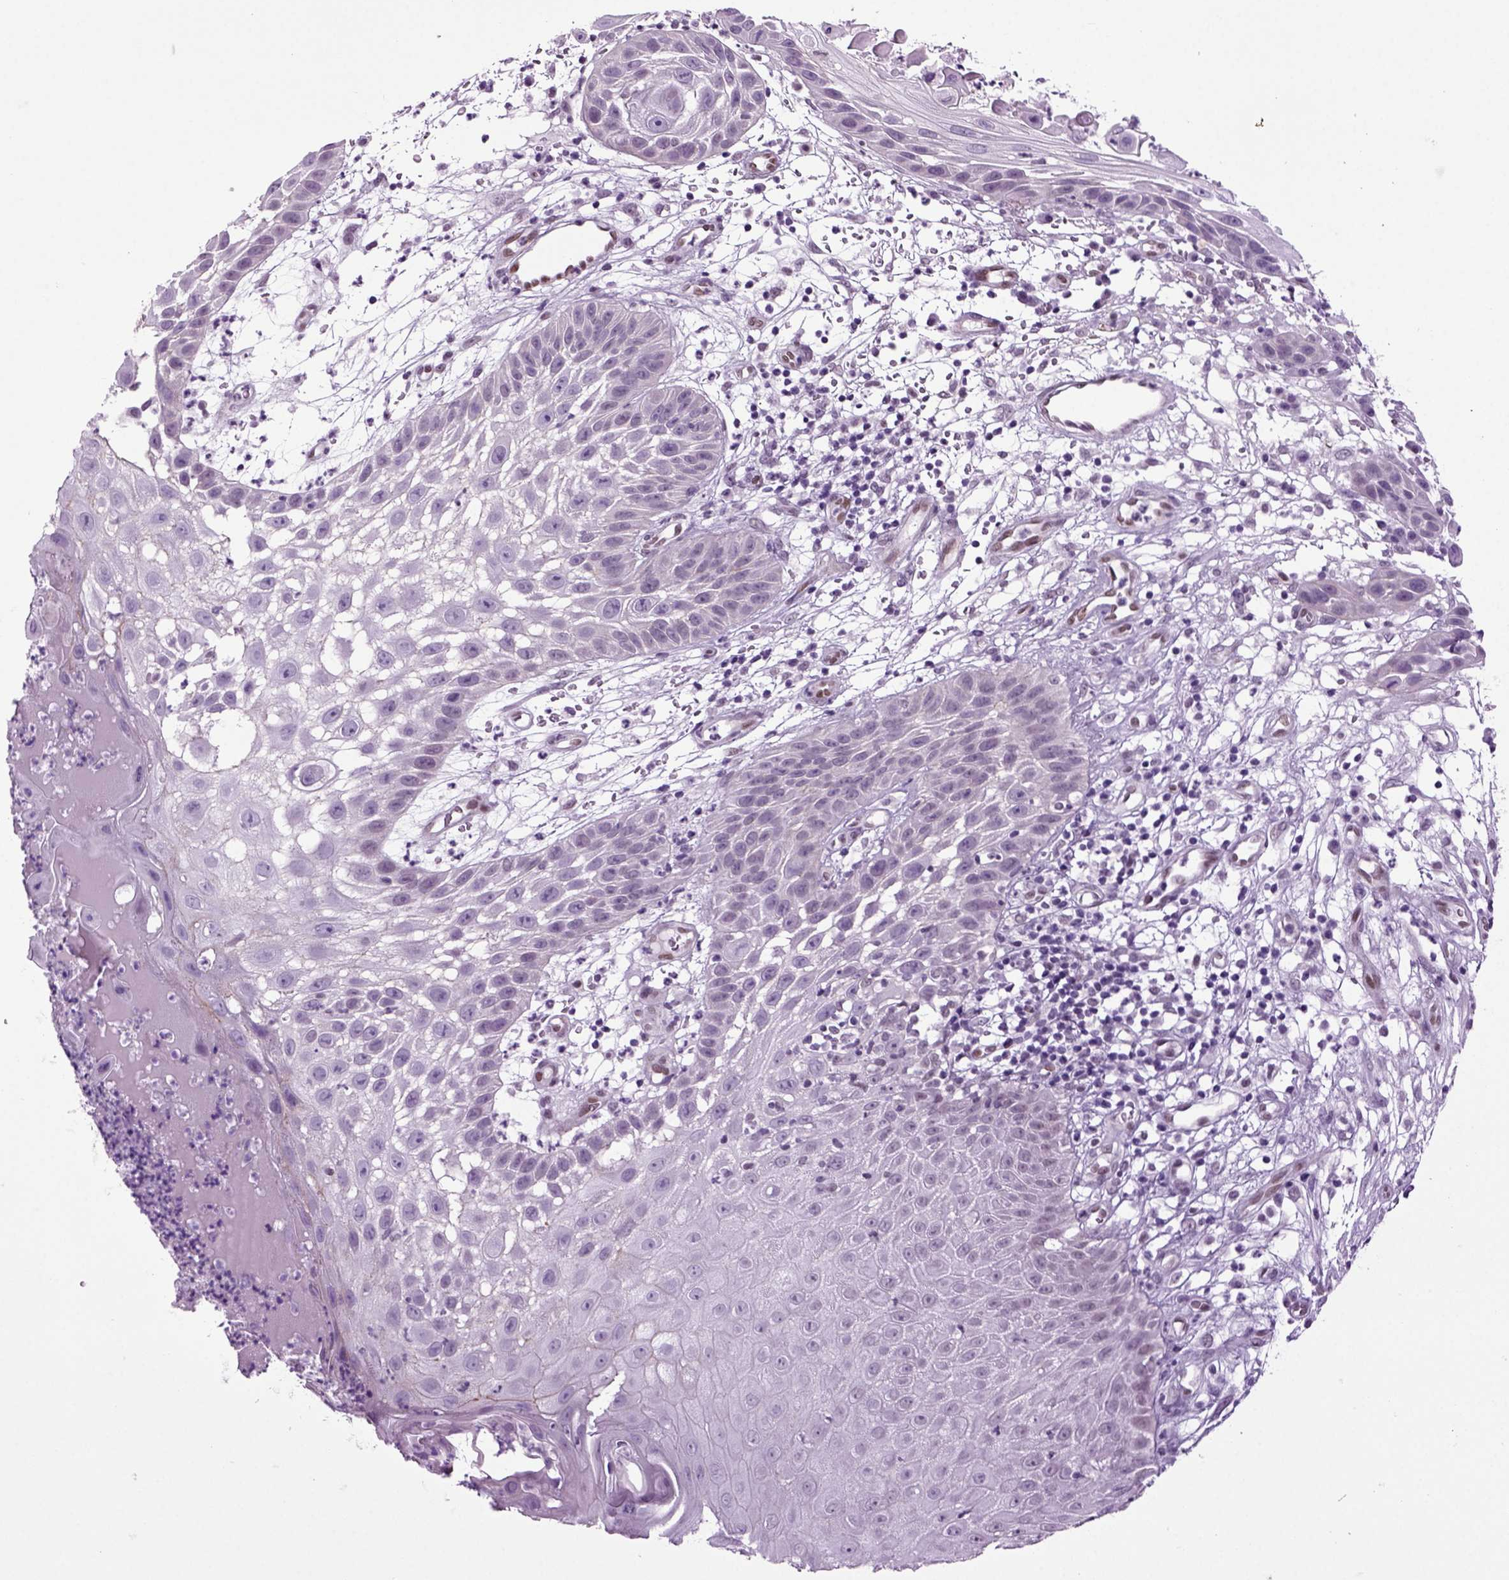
{"staining": {"intensity": "negative", "quantity": "none", "location": "none"}, "tissue": "skin cancer", "cell_type": "Tumor cells", "image_type": "cancer", "snomed": [{"axis": "morphology", "description": "Normal tissue, NOS"}, {"axis": "morphology", "description": "Squamous cell carcinoma, NOS"}, {"axis": "topography", "description": "Skin"}], "caption": "Immunohistochemistry (IHC) histopathology image of neoplastic tissue: human skin cancer (squamous cell carcinoma) stained with DAB (3,3'-diaminobenzidine) reveals no significant protein positivity in tumor cells.", "gene": "RFX3", "patient": {"sex": "male", "age": 79}}